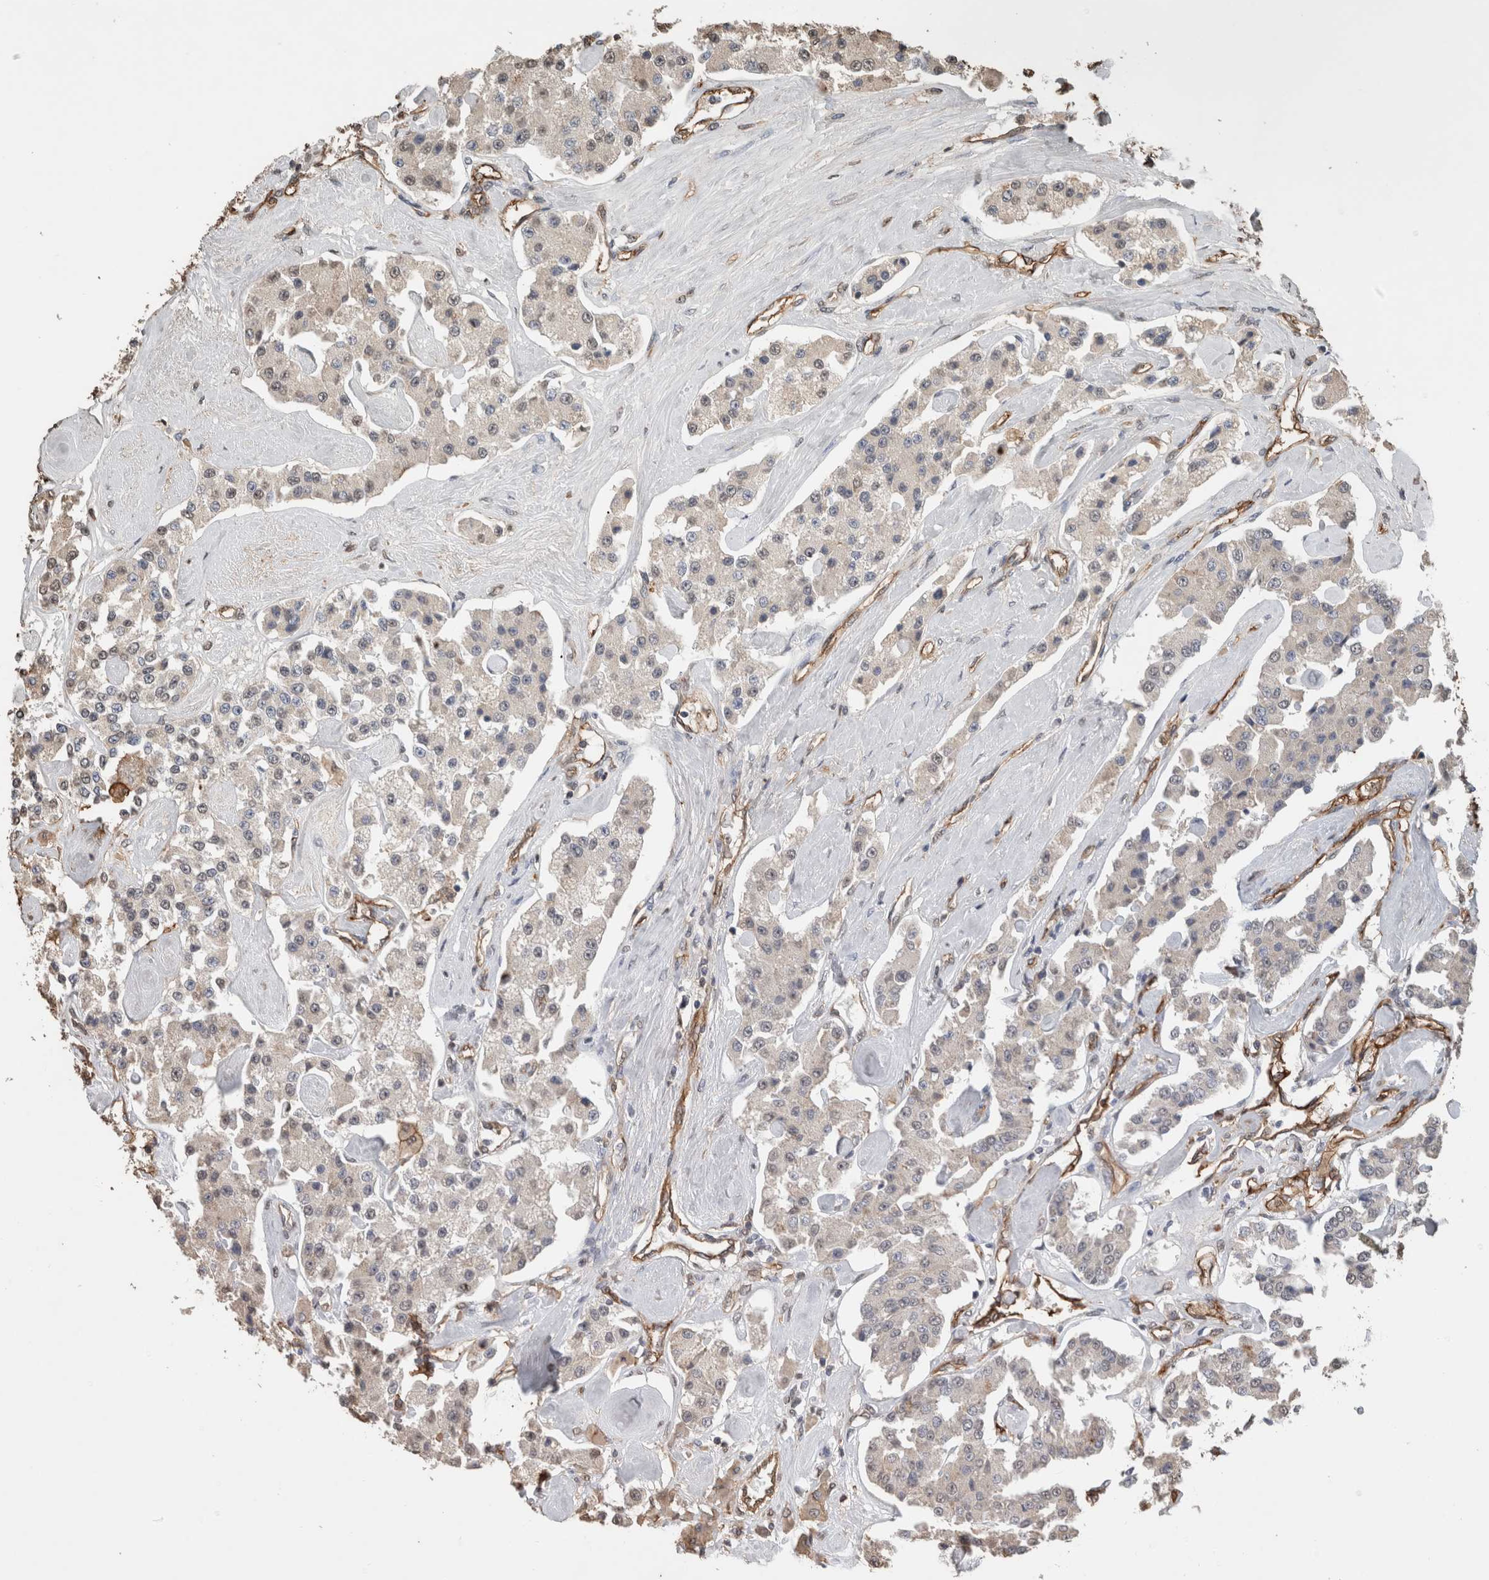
{"staining": {"intensity": "negative", "quantity": "none", "location": "none"}, "tissue": "carcinoid", "cell_type": "Tumor cells", "image_type": "cancer", "snomed": [{"axis": "morphology", "description": "Carcinoid, malignant, NOS"}, {"axis": "topography", "description": "Pancreas"}], "caption": "A high-resolution histopathology image shows IHC staining of carcinoid, which demonstrates no significant expression in tumor cells.", "gene": "S100A10", "patient": {"sex": "male", "age": 41}}